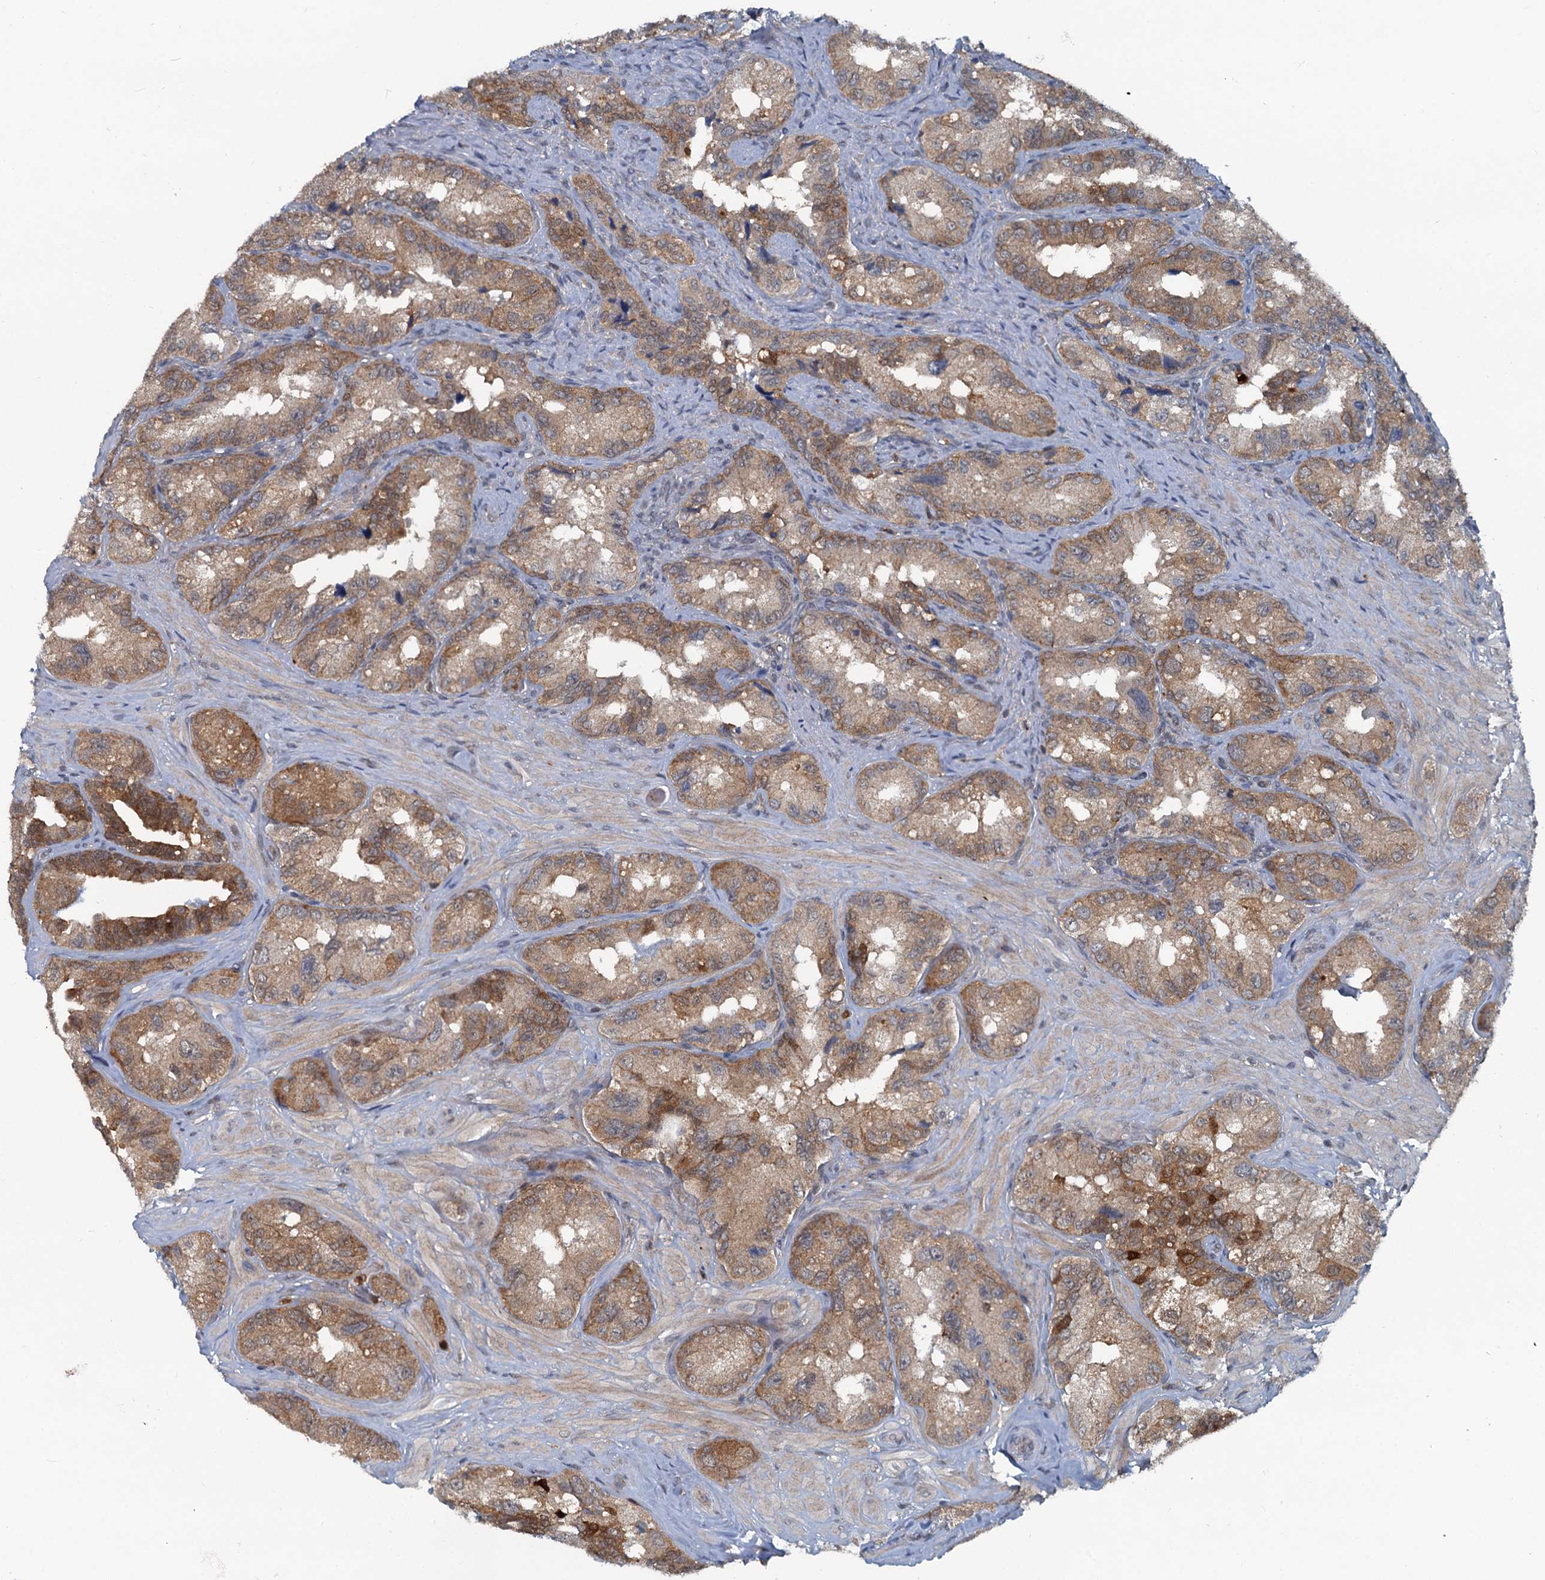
{"staining": {"intensity": "moderate", "quantity": ">75%", "location": "cytoplasmic/membranous"}, "tissue": "seminal vesicle", "cell_type": "Glandular cells", "image_type": "normal", "snomed": [{"axis": "morphology", "description": "Normal tissue, NOS"}, {"axis": "topography", "description": "Seminal veicle"}, {"axis": "topography", "description": "Peripheral nerve tissue"}], "caption": "Seminal vesicle stained with DAB (3,3'-diaminobenzidine) immunohistochemistry displays medium levels of moderate cytoplasmic/membranous staining in about >75% of glandular cells.", "gene": "GCLM", "patient": {"sex": "male", "age": 67}}